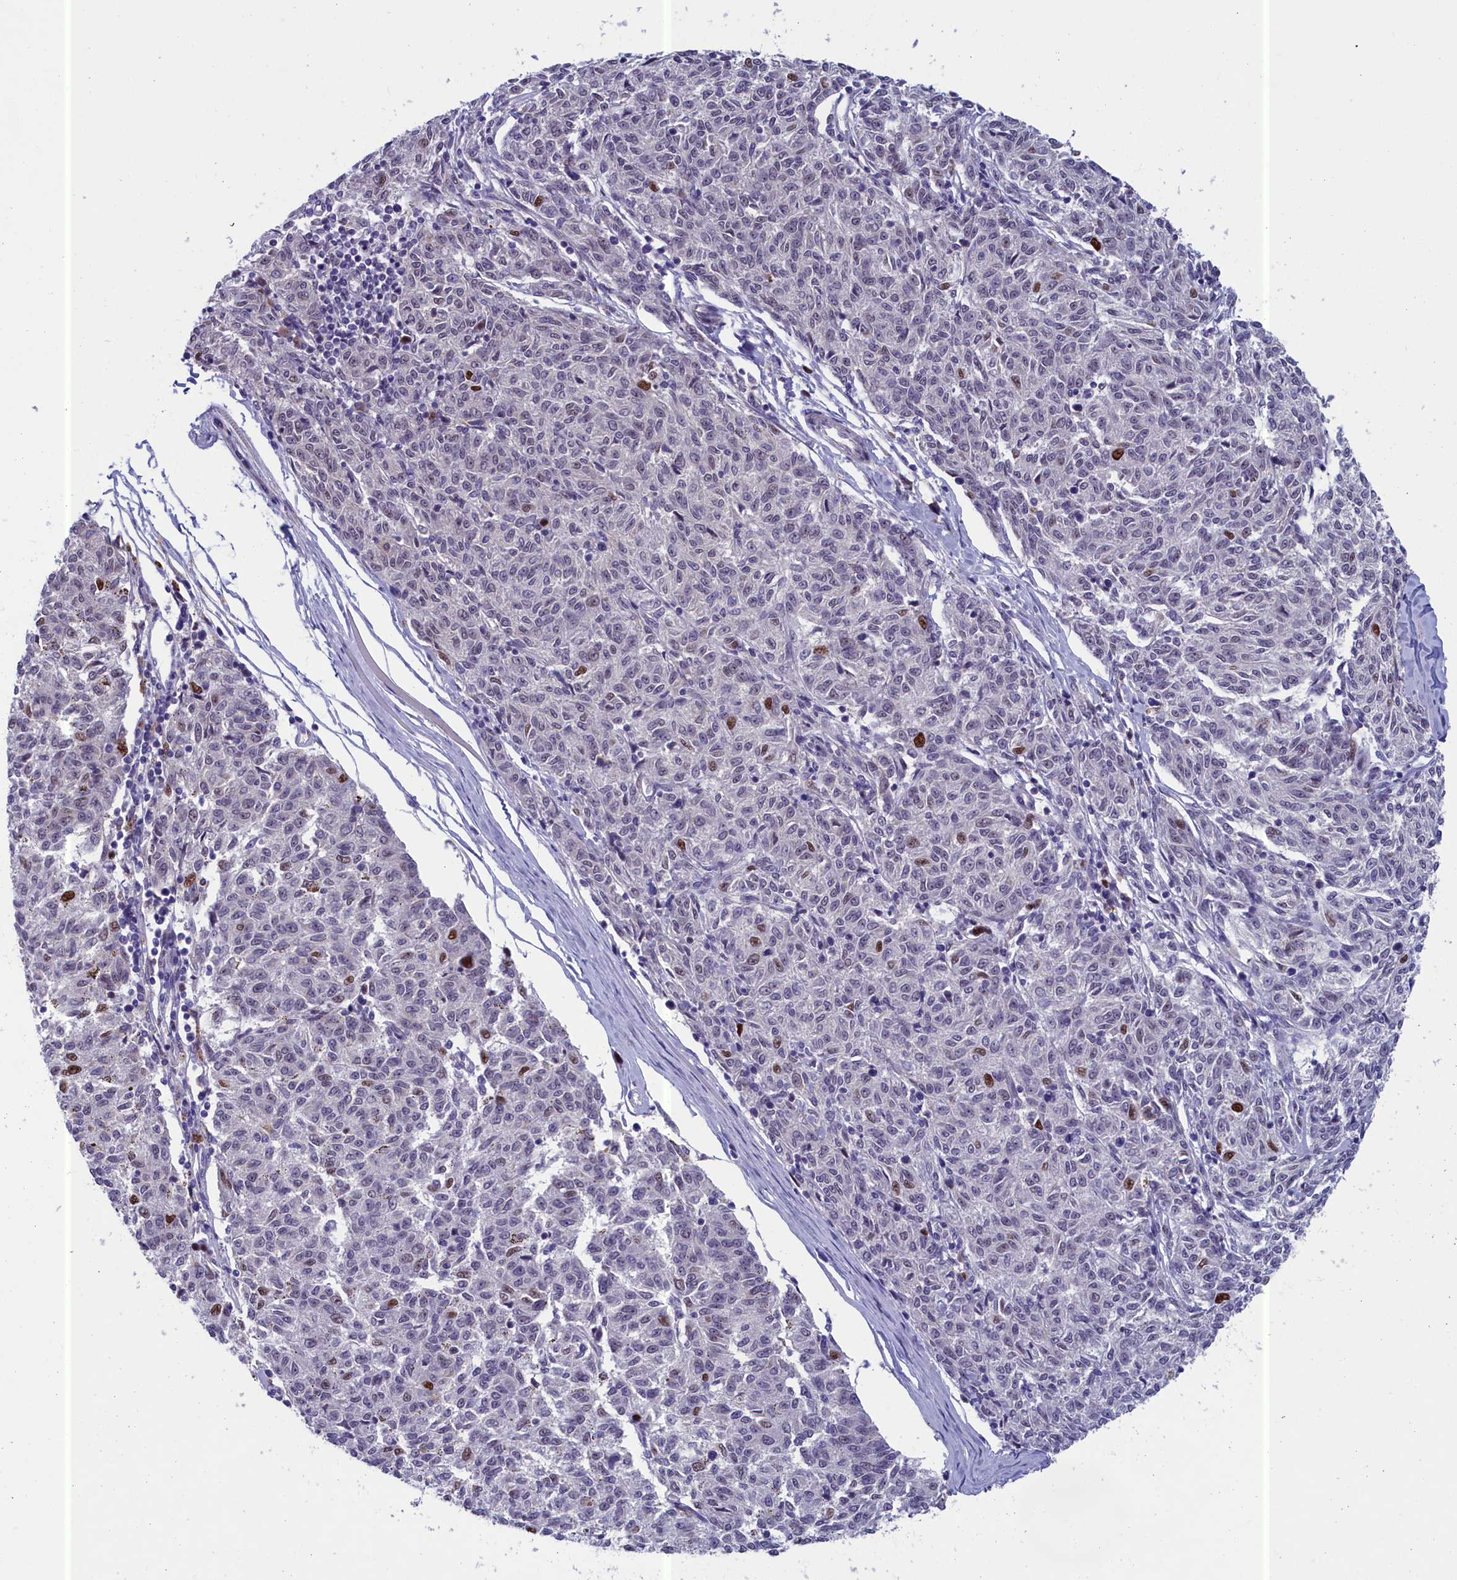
{"staining": {"intensity": "moderate", "quantity": "<25%", "location": "nuclear"}, "tissue": "melanoma", "cell_type": "Tumor cells", "image_type": "cancer", "snomed": [{"axis": "morphology", "description": "Malignant melanoma, NOS"}, {"axis": "topography", "description": "Skin"}], "caption": "Moderate nuclear protein staining is appreciated in about <25% of tumor cells in malignant melanoma. Using DAB (brown) and hematoxylin (blue) stains, captured at high magnification using brightfield microscopy.", "gene": "LIG1", "patient": {"sex": "female", "age": 72}}